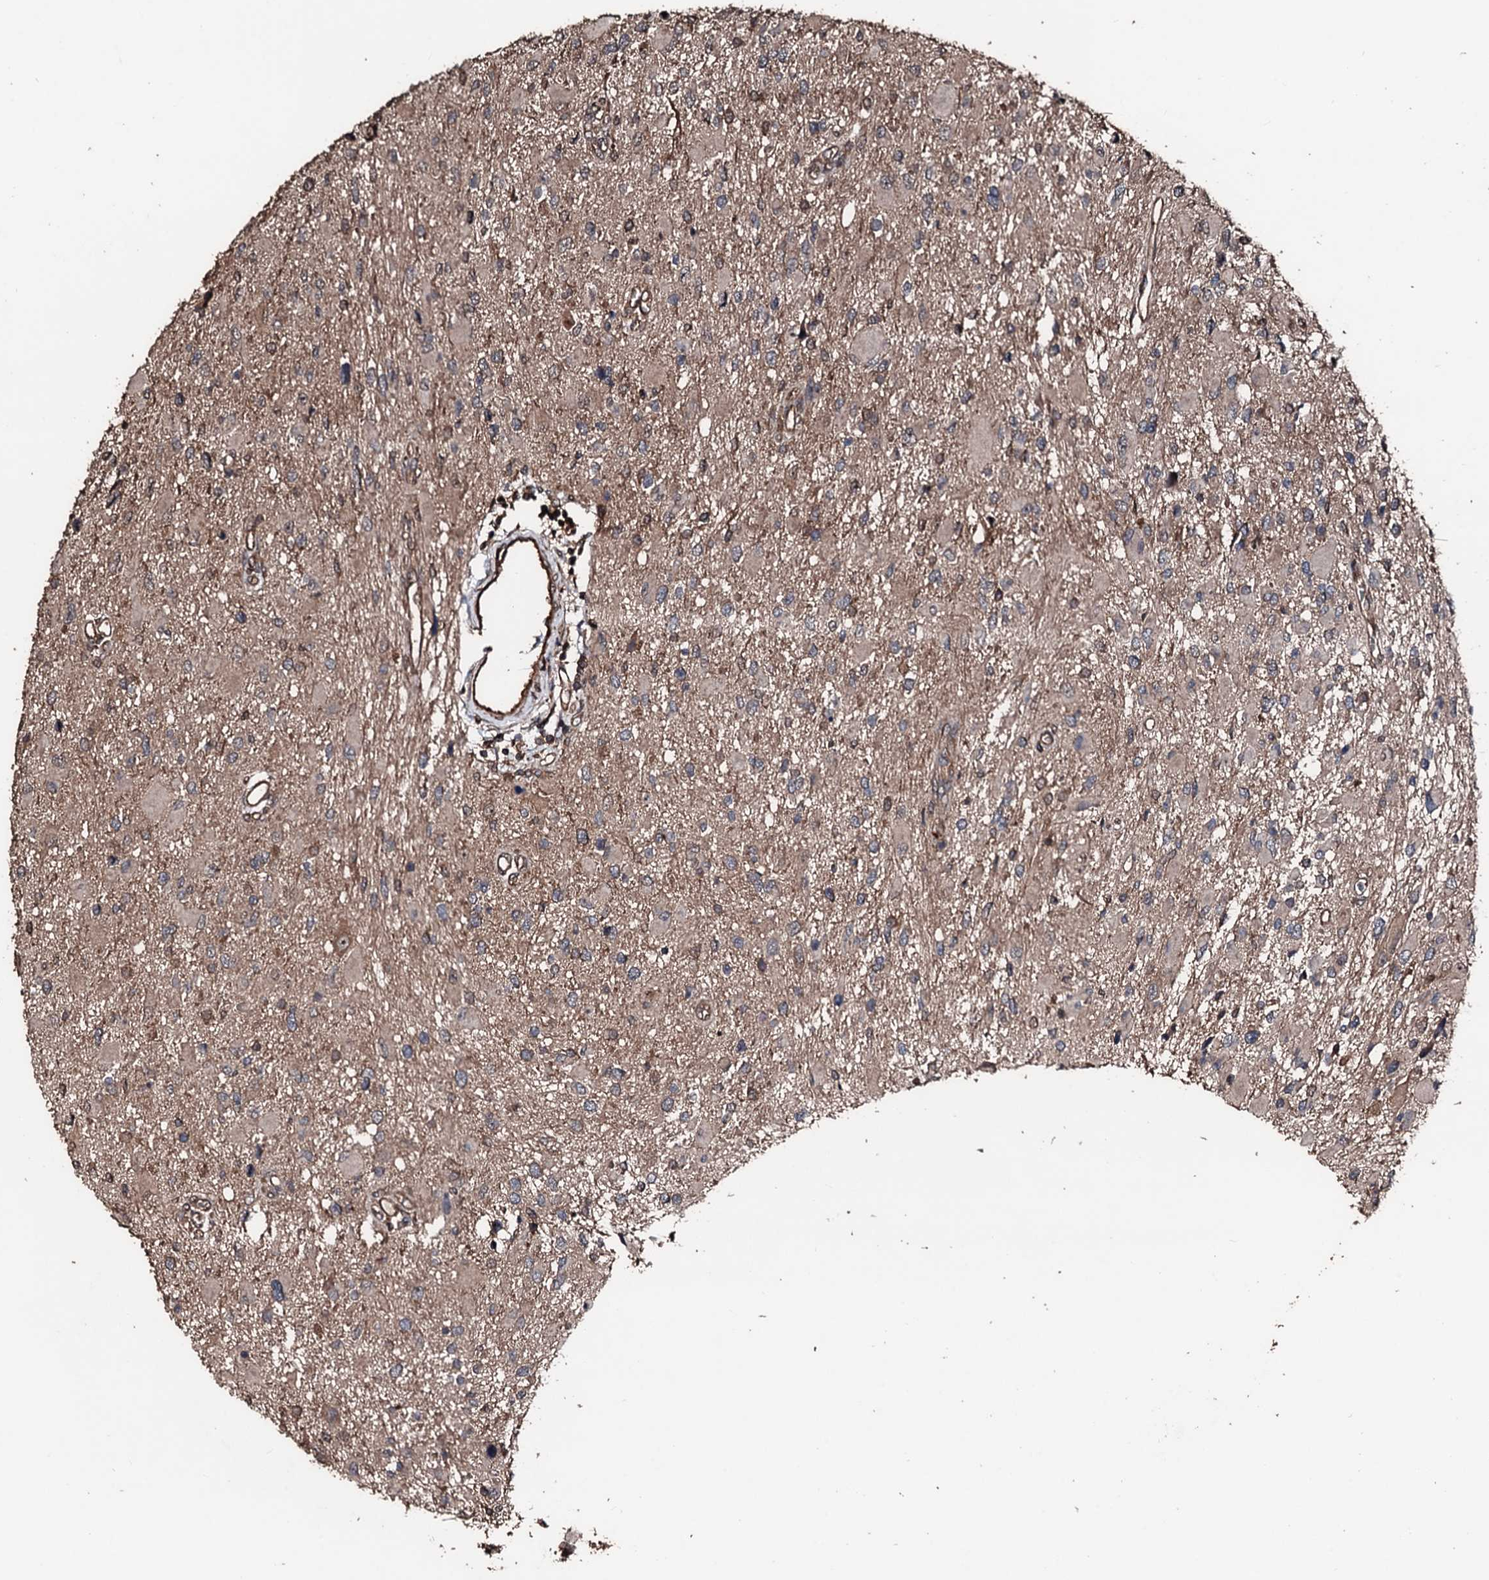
{"staining": {"intensity": "weak", "quantity": ">75%", "location": "cytoplasmic/membranous"}, "tissue": "glioma", "cell_type": "Tumor cells", "image_type": "cancer", "snomed": [{"axis": "morphology", "description": "Glioma, malignant, High grade"}, {"axis": "topography", "description": "Brain"}], "caption": "Protein staining of glioma tissue displays weak cytoplasmic/membranous positivity in about >75% of tumor cells. (Stains: DAB (3,3'-diaminobenzidine) in brown, nuclei in blue, Microscopy: brightfield microscopy at high magnification).", "gene": "KIF18A", "patient": {"sex": "male", "age": 53}}